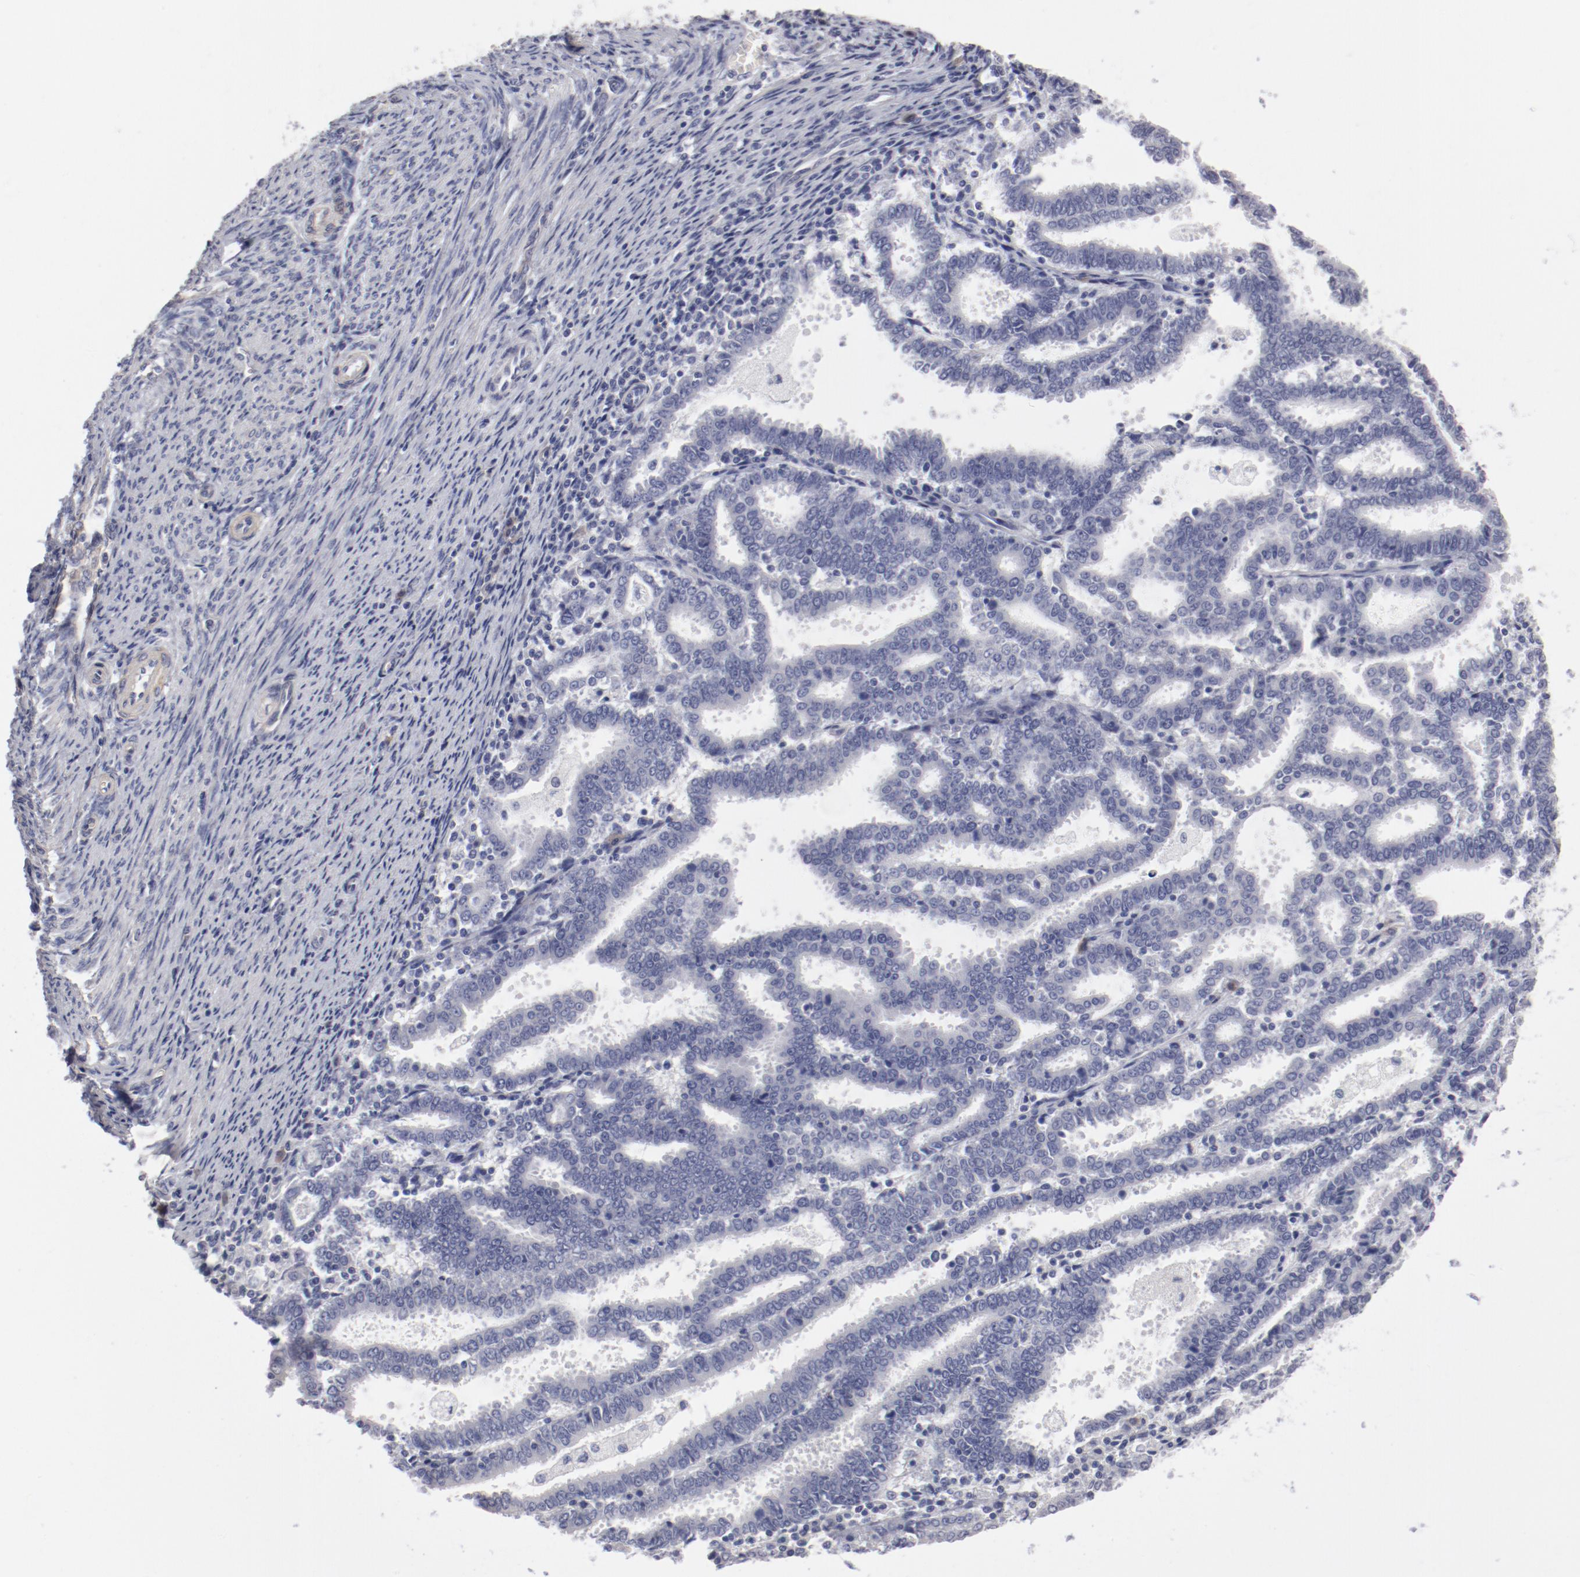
{"staining": {"intensity": "negative", "quantity": "none", "location": "none"}, "tissue": "endometrial cancer", "cell_type": "Tumor cells", "image_type": "cancer", "snomed": [{"axis": "morphology", "description": "Adenocarcinoma, NOS"}, {"axis": "topography", "description": "Uterus"}], "caption": "An immunohistochemistry (IHC) image of endometrial cancer is shown. There is no staining in tumor cells of endometrial cancer.", "gene": "LAX1", "patient": {"sex": "female", "age": 83}}